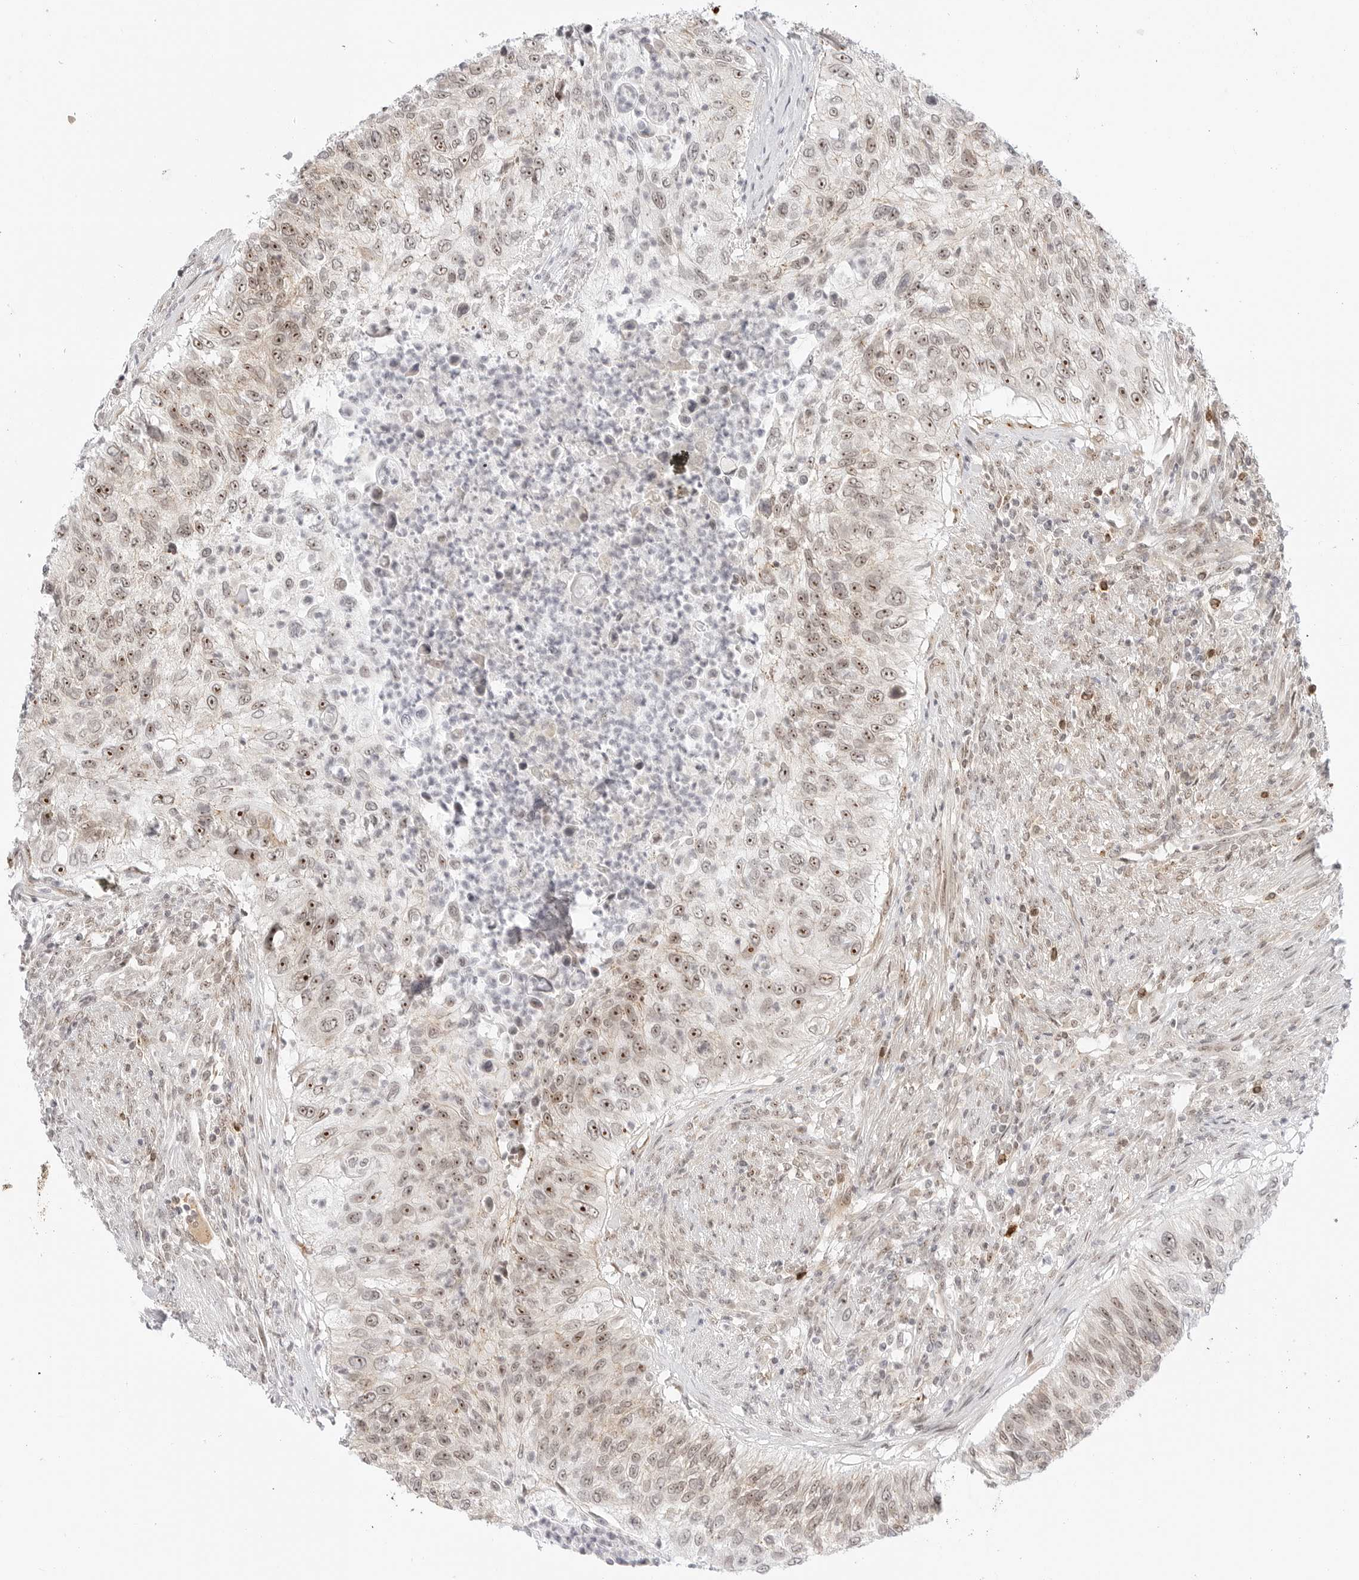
{"staining": {"intensity": "strong", "quantity": "25%-75%", "location": "nuclear"}, "tissue": "urothelial cancer", "cell_type": "Tumor cells", "image_type": "cancer", "snomed": [{"axis": "morphology", "description": "Urothelial carcinoma, High grade"}, {"axis": "topography", "description": "Urinary bladder"}], "caption": "Brown immunohistochemical staining in urothelial cancer shows strong nuclear positivity in approximately 25%-75% of tumor cells. The protein is stained brown, and the nuclei are stained in blue (DAB (3,3'-diaminobenzidine) IHC with brightfield microscopy, high magnification).", "gene": "HIPK3", "patient": {"sex": "female", "age": 60}}